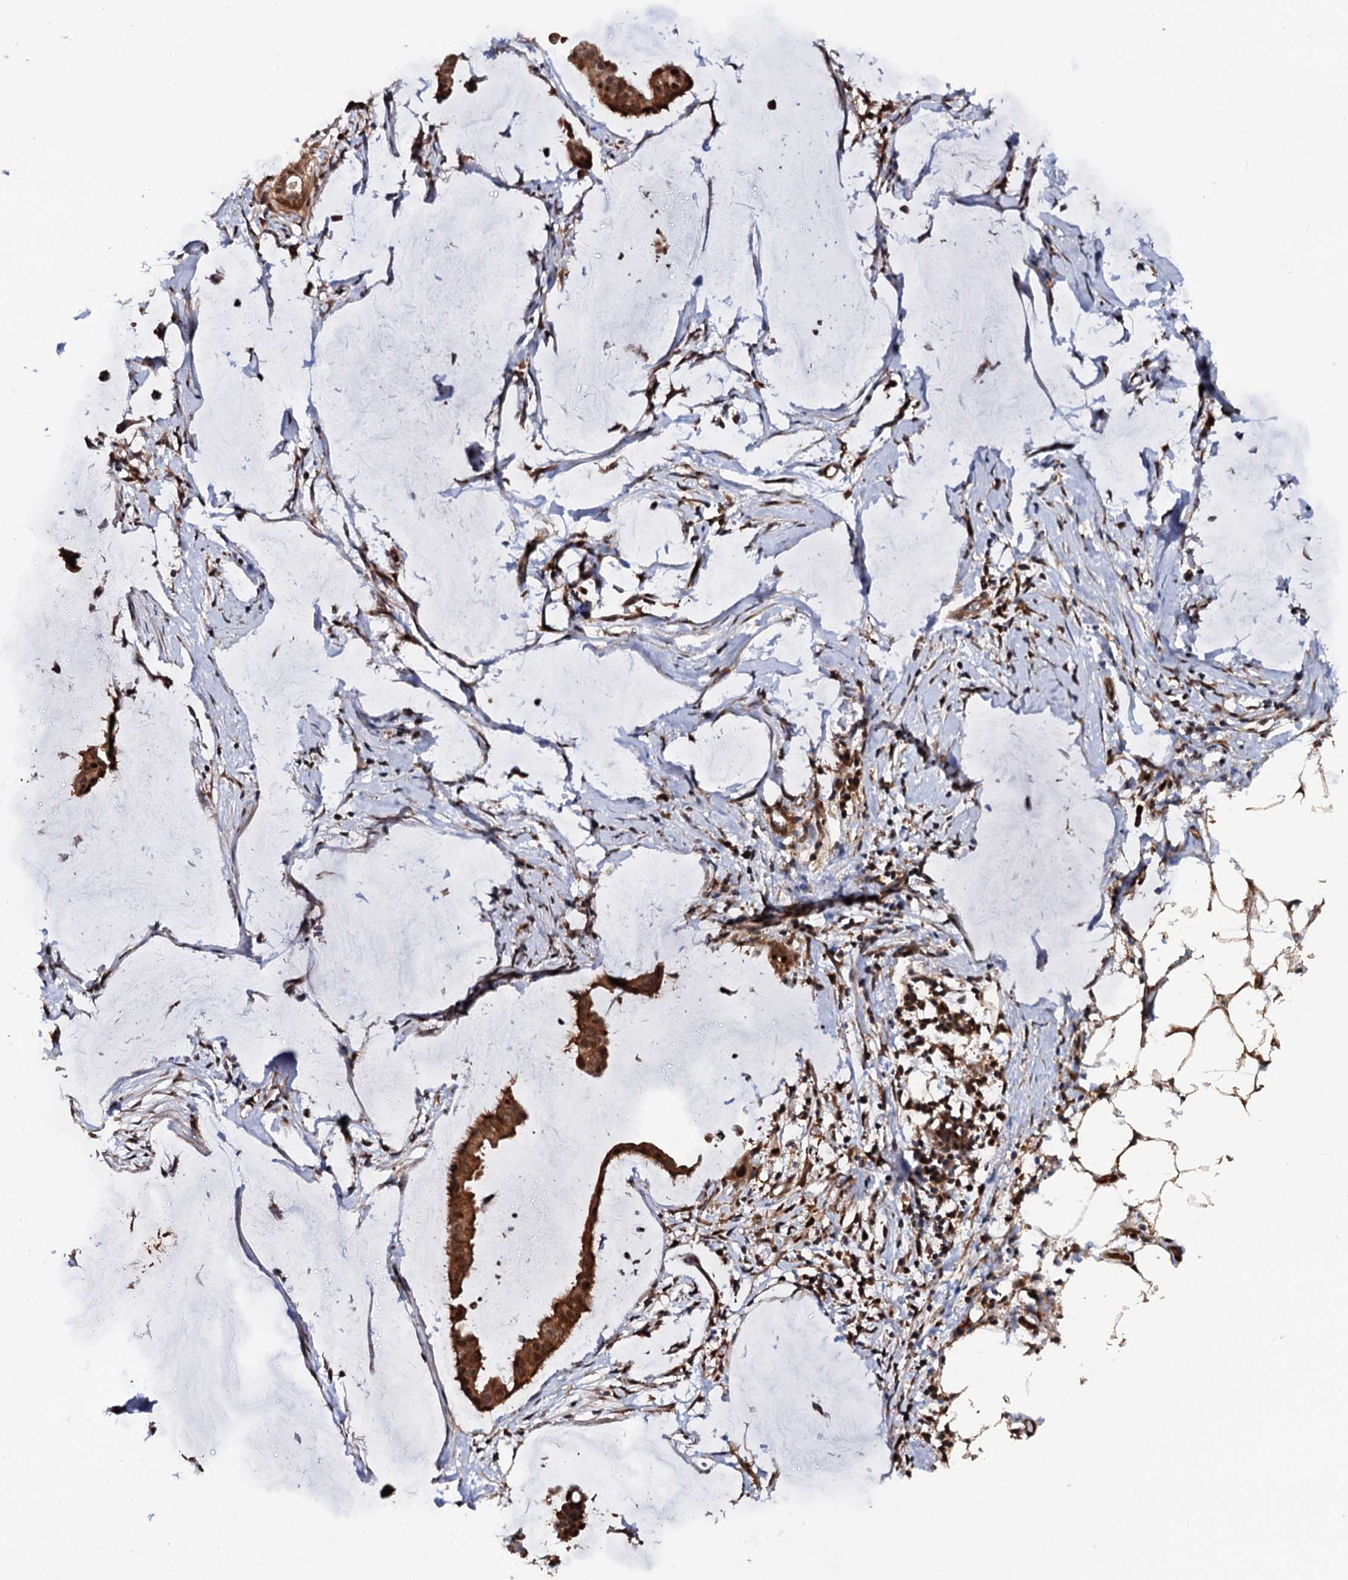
{"staining": {"intensity": "strong", "quantity": ">75%", "location": "cytoplasmic/membranous,nuclear"}, "tissue": "ovarian cancer", "cell_type": "Tumor cells", "image_type": "cancer", "snomed": [{"axis": "morphology", "description": "Cystadenocarcinoma, mucinous, NOS"}, {"axis": "topography", "description": "Ovary"}], "caption": "IHC image of human ovarian cancer (mucinous cystadenocarcinoma) stained for a protein (brown), which displays high levels of strong cytoplasmic/membranous and nuclear positivity in about >75% of tumor cells.", "gene": "CDC23", "patient": {"sex": "female", "age": 73}}